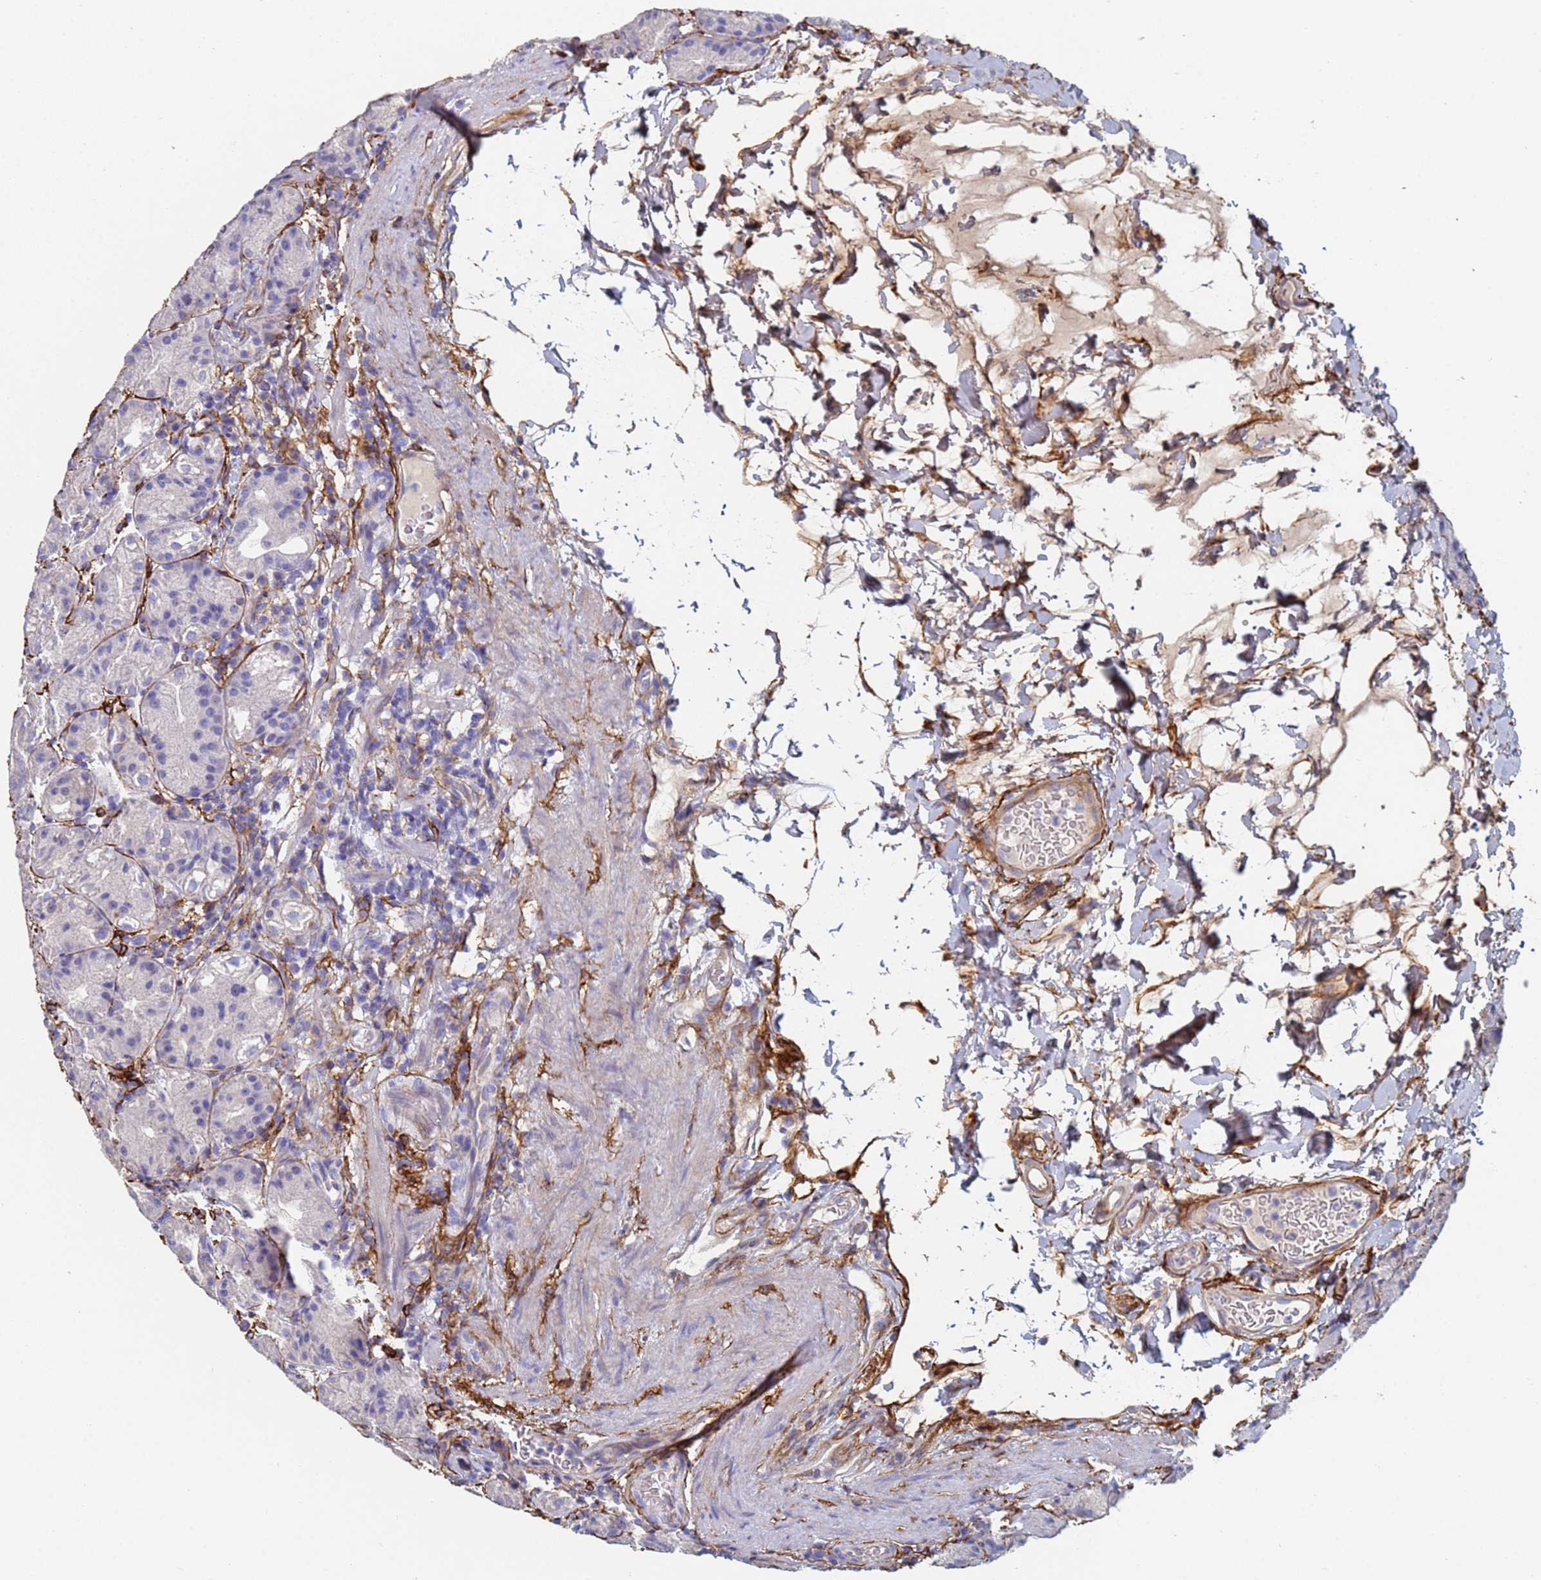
{"staining": {"intensity": "weak", "quantity": "<25%", "location": "cytoplasmic/membranous"}, "tissue": "stomach", "cell_type": "Glandular cells", "image_type": "normal", "snomed": [{"axis": "morphology", "description": "Normal tissue, NOS"}, {"axis": "topography", "description": "Stomach"}], "caption": "Immunohistochemistry of normal human stomach displays no expression in glandular cells.", "gene": "ABCA8", "patient": {"sex": "female", "age": 79}}